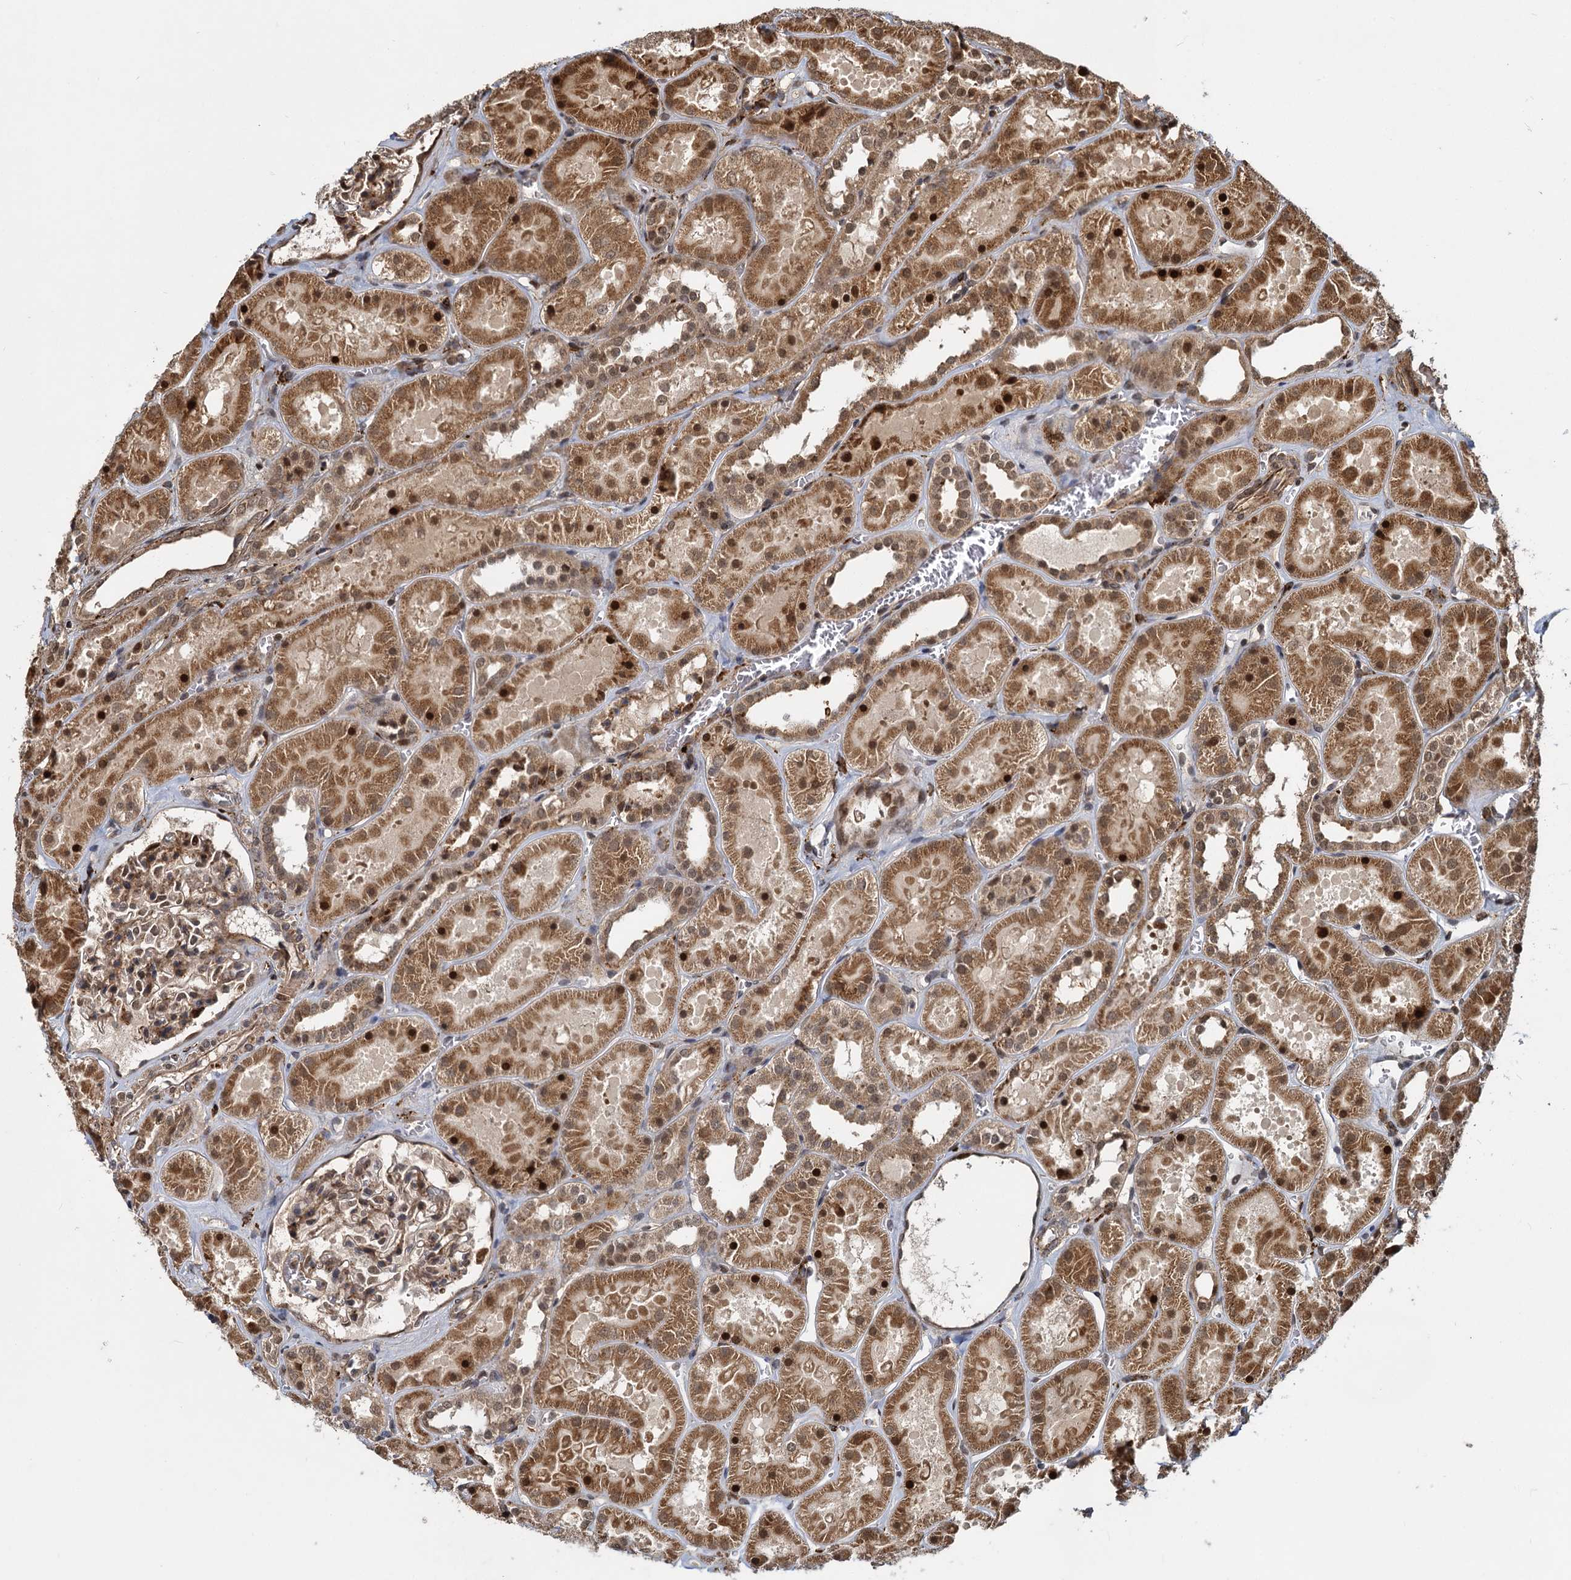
{"staining": {"intensity": "moderate", "quantity": ">75%", "location": "cytoplasmic/membranous,nuclear"}, "tissue": "kidney", "cell_type": "Cells in glomeruli", "image_type": "normal", "snomed": [{"axis": "morphology", "description": "Normal tissue, NOS"}, {"axis": "topography", "description": "Kidney"}], "caption": "Cells in glomeruli demonstrate medium levels of moderate cytoplasmic/membranous,nuclear expression in about >75% of cells in normal kidney. (brown staining indicates protein expression, while blue staining denotes nuclei).", "gene": "TRIM23", "patient": {"sex": "female", "age": 41}}